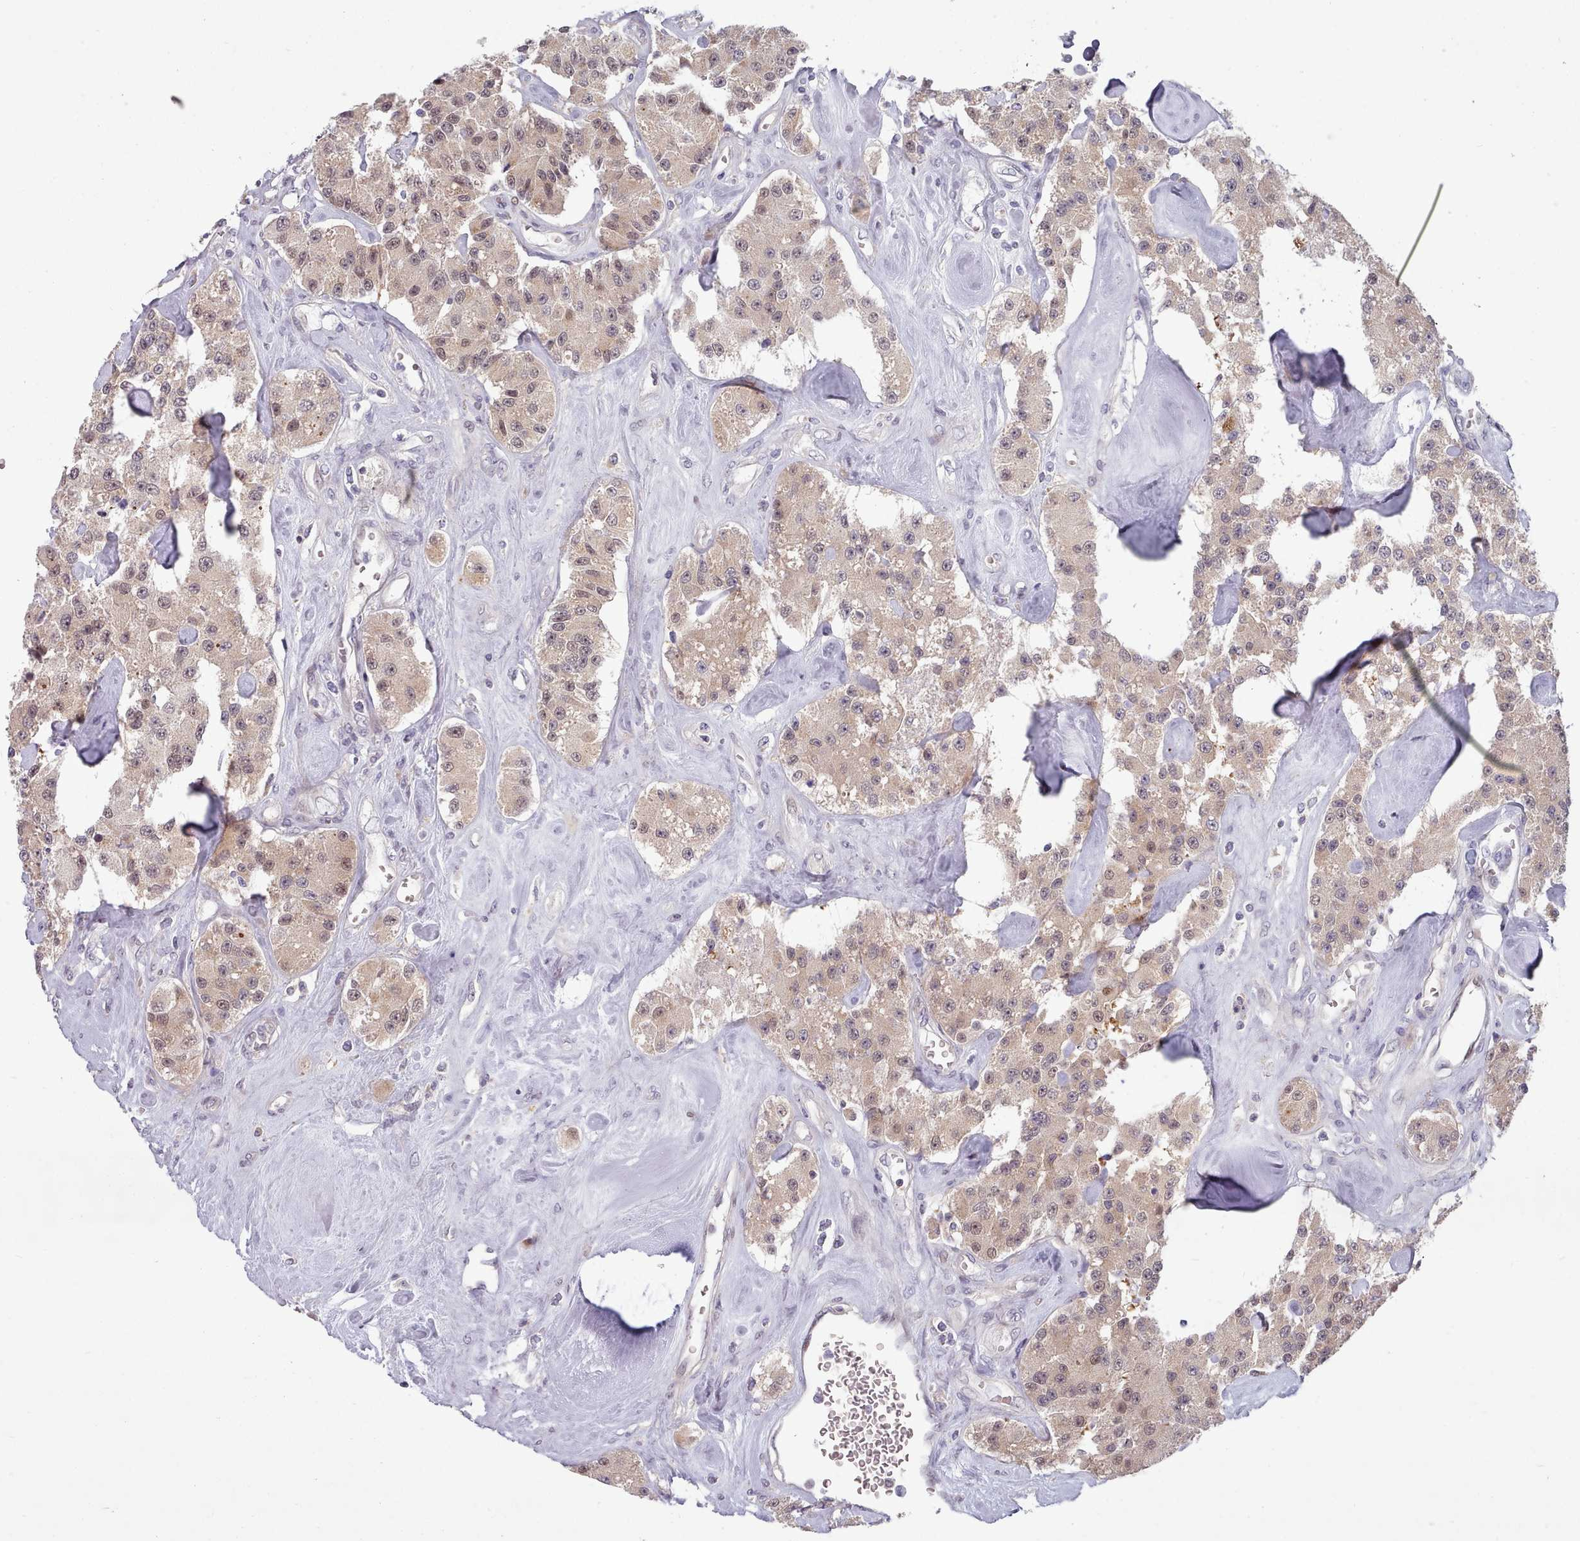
{"staining": {"intensity": "moderate", "quantity": ">75%", "location": "cytoplasmic/membranous"}, "tissue": "carcinoid", "cell_type": "Tumor cells", "image_type": "cancer", "snomed": [{"axis": "morphology", "description": "Carcinoid, malignant, NOS"}, {"axis": "topography", "description": "Pancreas"}], "caption": "The histopathology image demonstrates staining of malignant carcinoid, revealing moderate cytoplasmic/membranous protein positivity (brown color) within tumor cells.", "gene": "CLNS1A", "patient": {"sex": "male", "age": 41}}